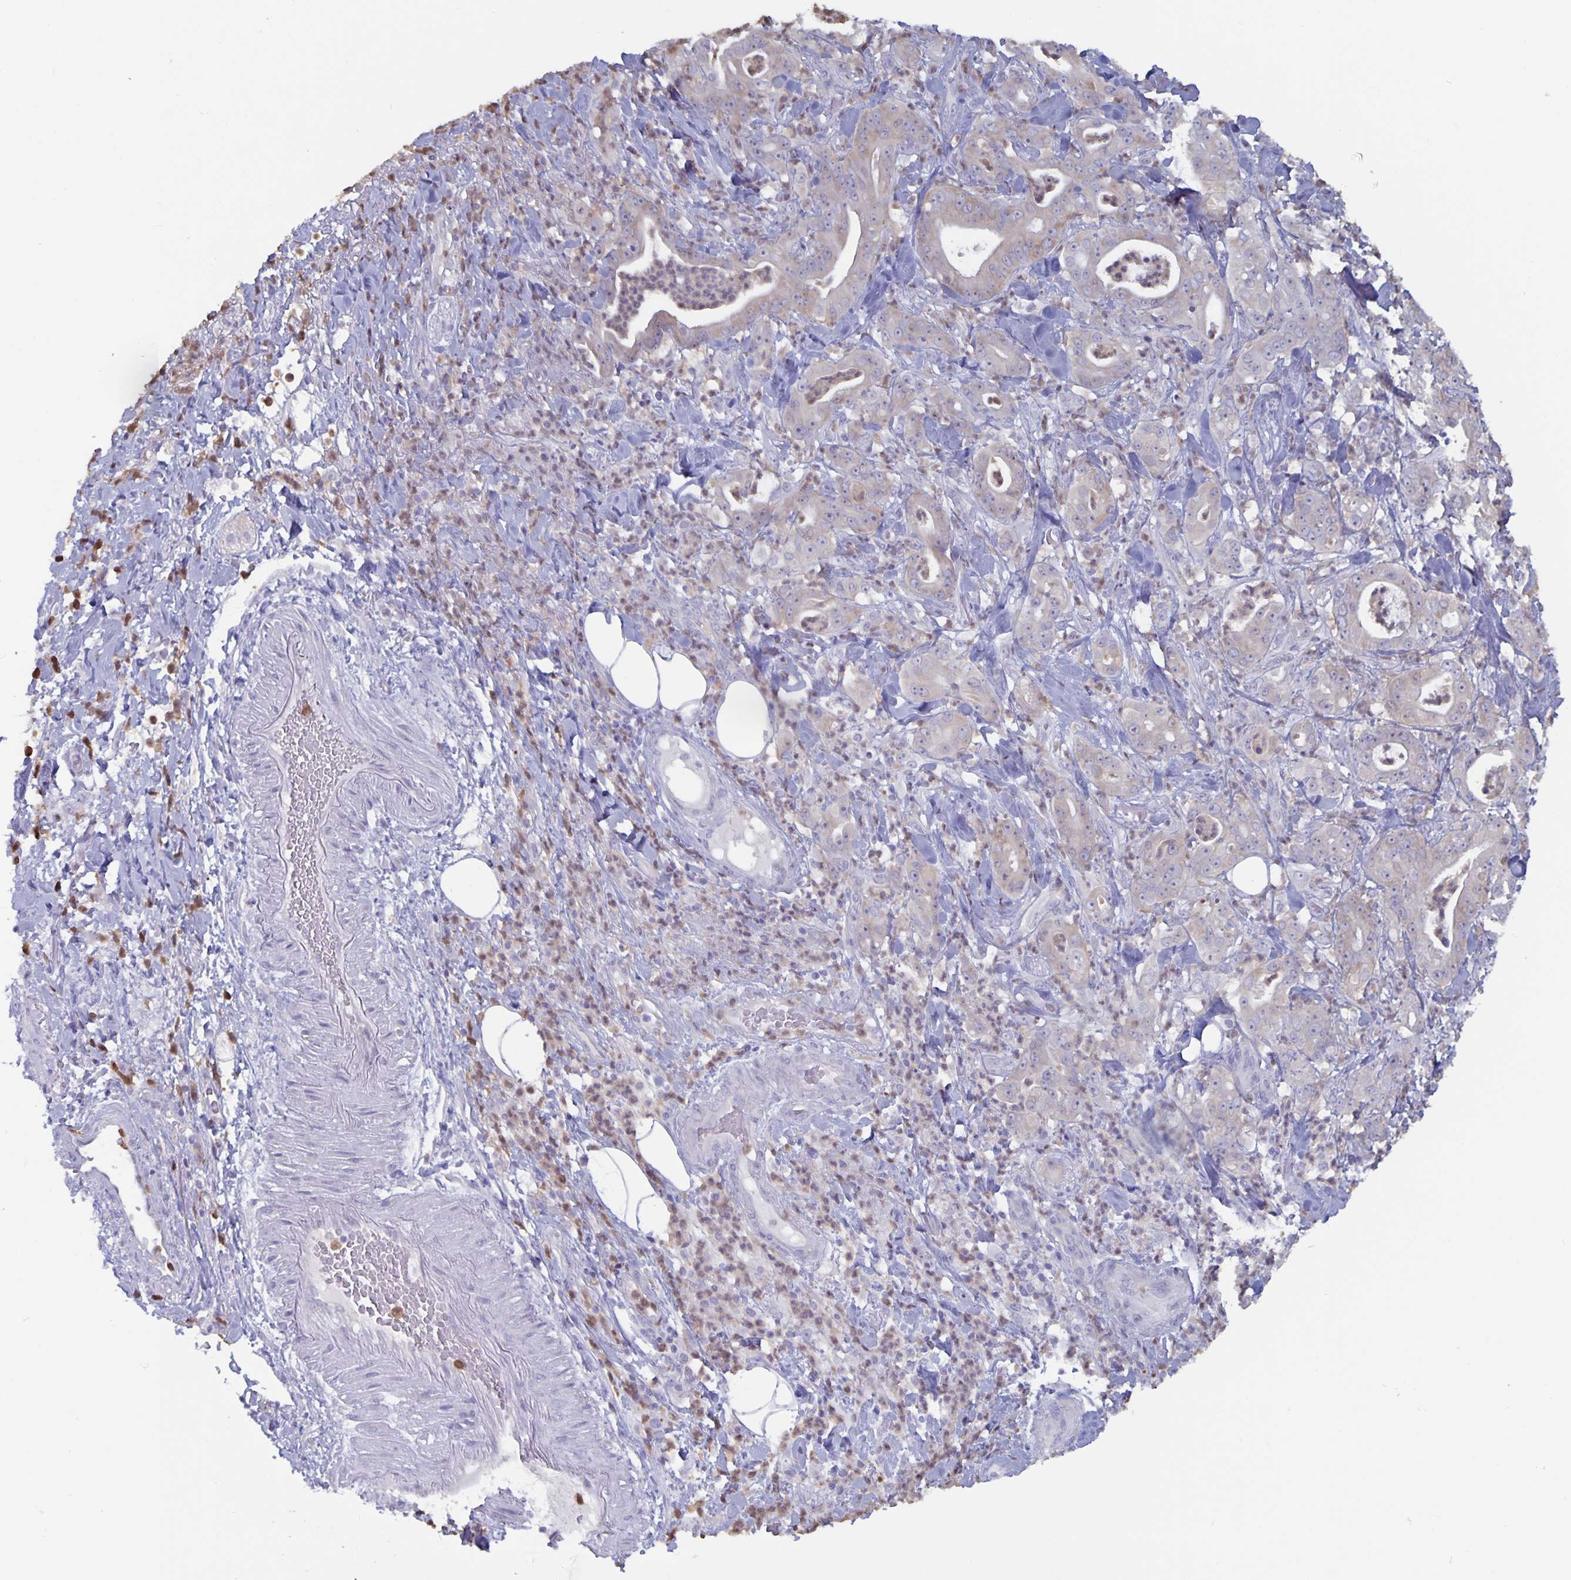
{"staining": {"intensity": "negative", "quantity": "none", "location": "none"}, "tissue": "pancreatic cancer", "cell_type": "Tumor cells", "image_type": "cancer", "snomed": [{"axis": "morphology", "description": "Adenocarcinoma, NOS"}, {"axis": "topography", "description": "Pancreas"}], "caption": "Immunohistochemical staining of human pancreatic cancer reveals no significant positivity in tumor cells.", "gene": "PLCB3", "patient": {"sex": "male", "age": 71}}